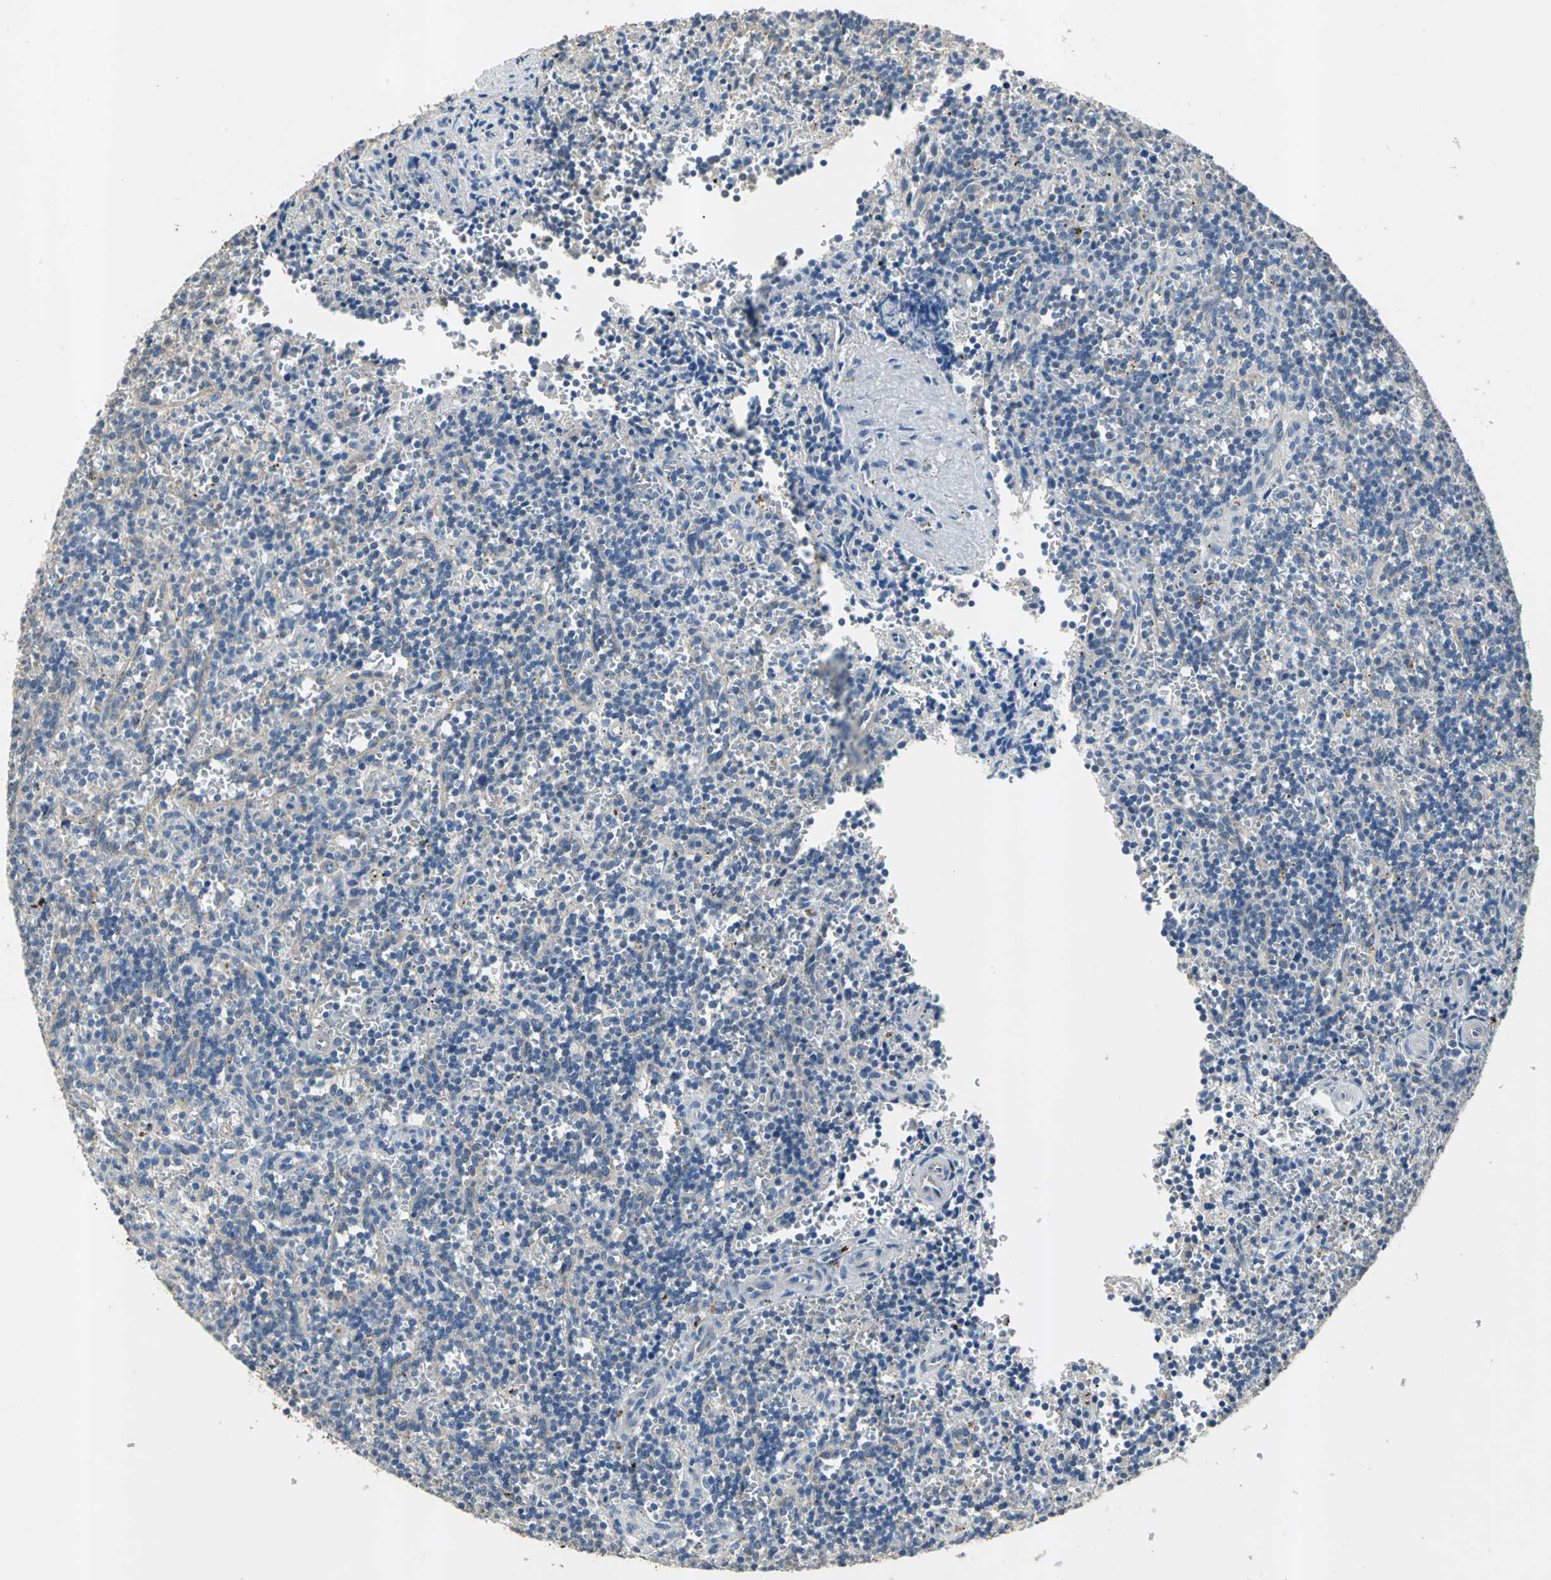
{"staining": {"intensity": "negative", "quantity": "none", "location": "none"}, "tissue": "lymphoma", "cell_type": "Tumor cells", "image_type": "cancer", "snomed": [{"axis": "morphology", "description": "Malignant lymphoma, non-Hodgkin's type, Low grade"}, {"axis": "topography", "description": "Spleen"}], "caption": "The immunohistochemistry histopathology image has no significant staining in tumor cells of lymphoma tissue. (Brightfield microscopy of DAB (3,3'-diaminobenzidine) immunohistochemistry at high magnification).", "gene": "OCLN", "patient": {"sex": "male", "age": 73}}